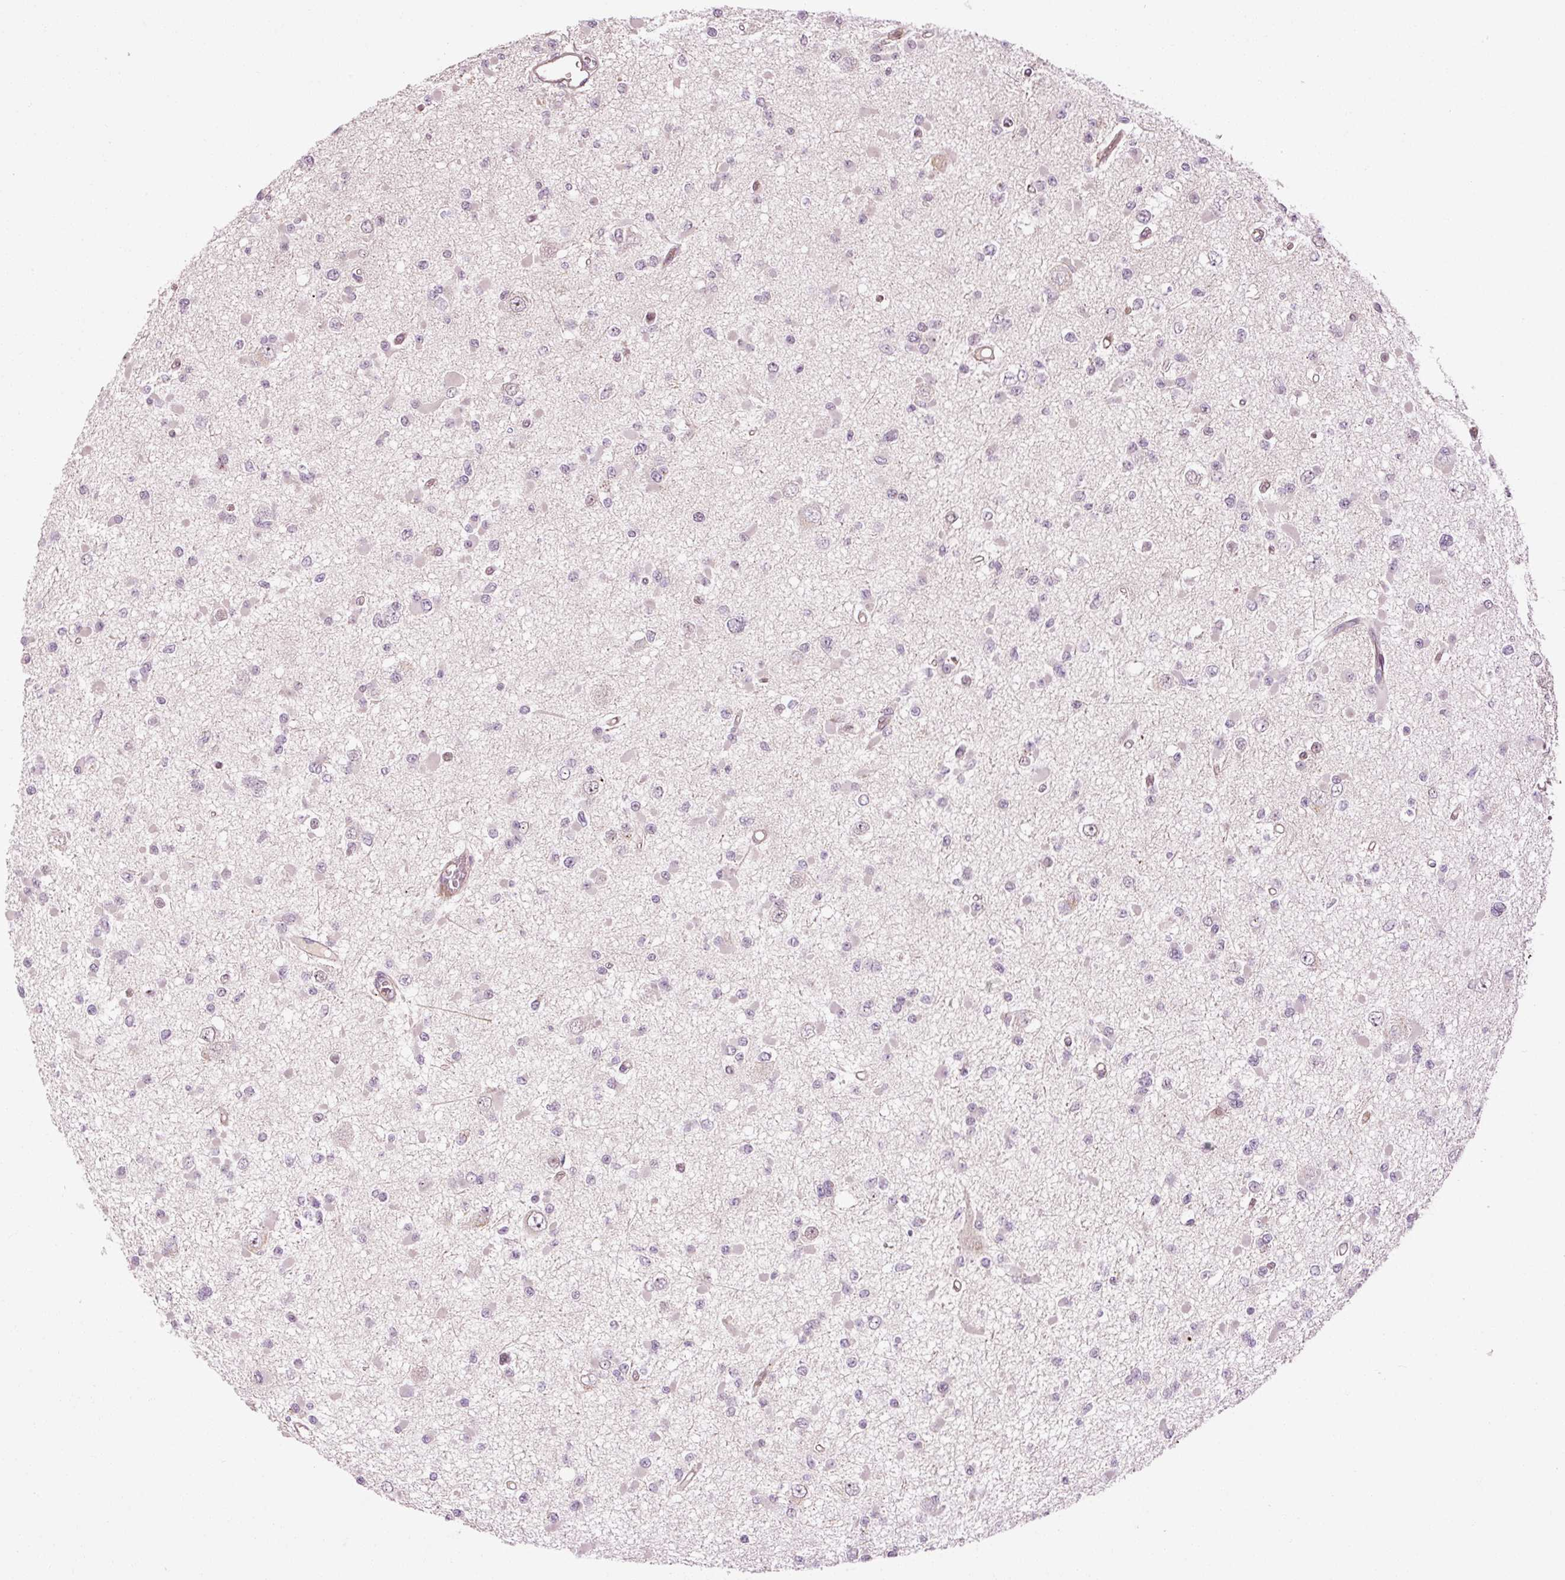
{"staining": {"intensity": "negative", "quantity": "none", "location": "none"}, "tissue": "glioma", "cell_type": "Tumor cells", "image_type": "cancer", "snomed": [{"axis": "morphology", "description": "Glioma, malignant, Low grade"}, {"axis": "topography", "description": "Brain"}], "caption": "An immunohistochemistry (IHC) photomicrograph of malignant glioma (low-grade) is shown. There is no staining in tumor cells of malignant glioma (low-grade).", "gene": "ANKRD20A1", "patient": {"sex": "female", "age": 22}}